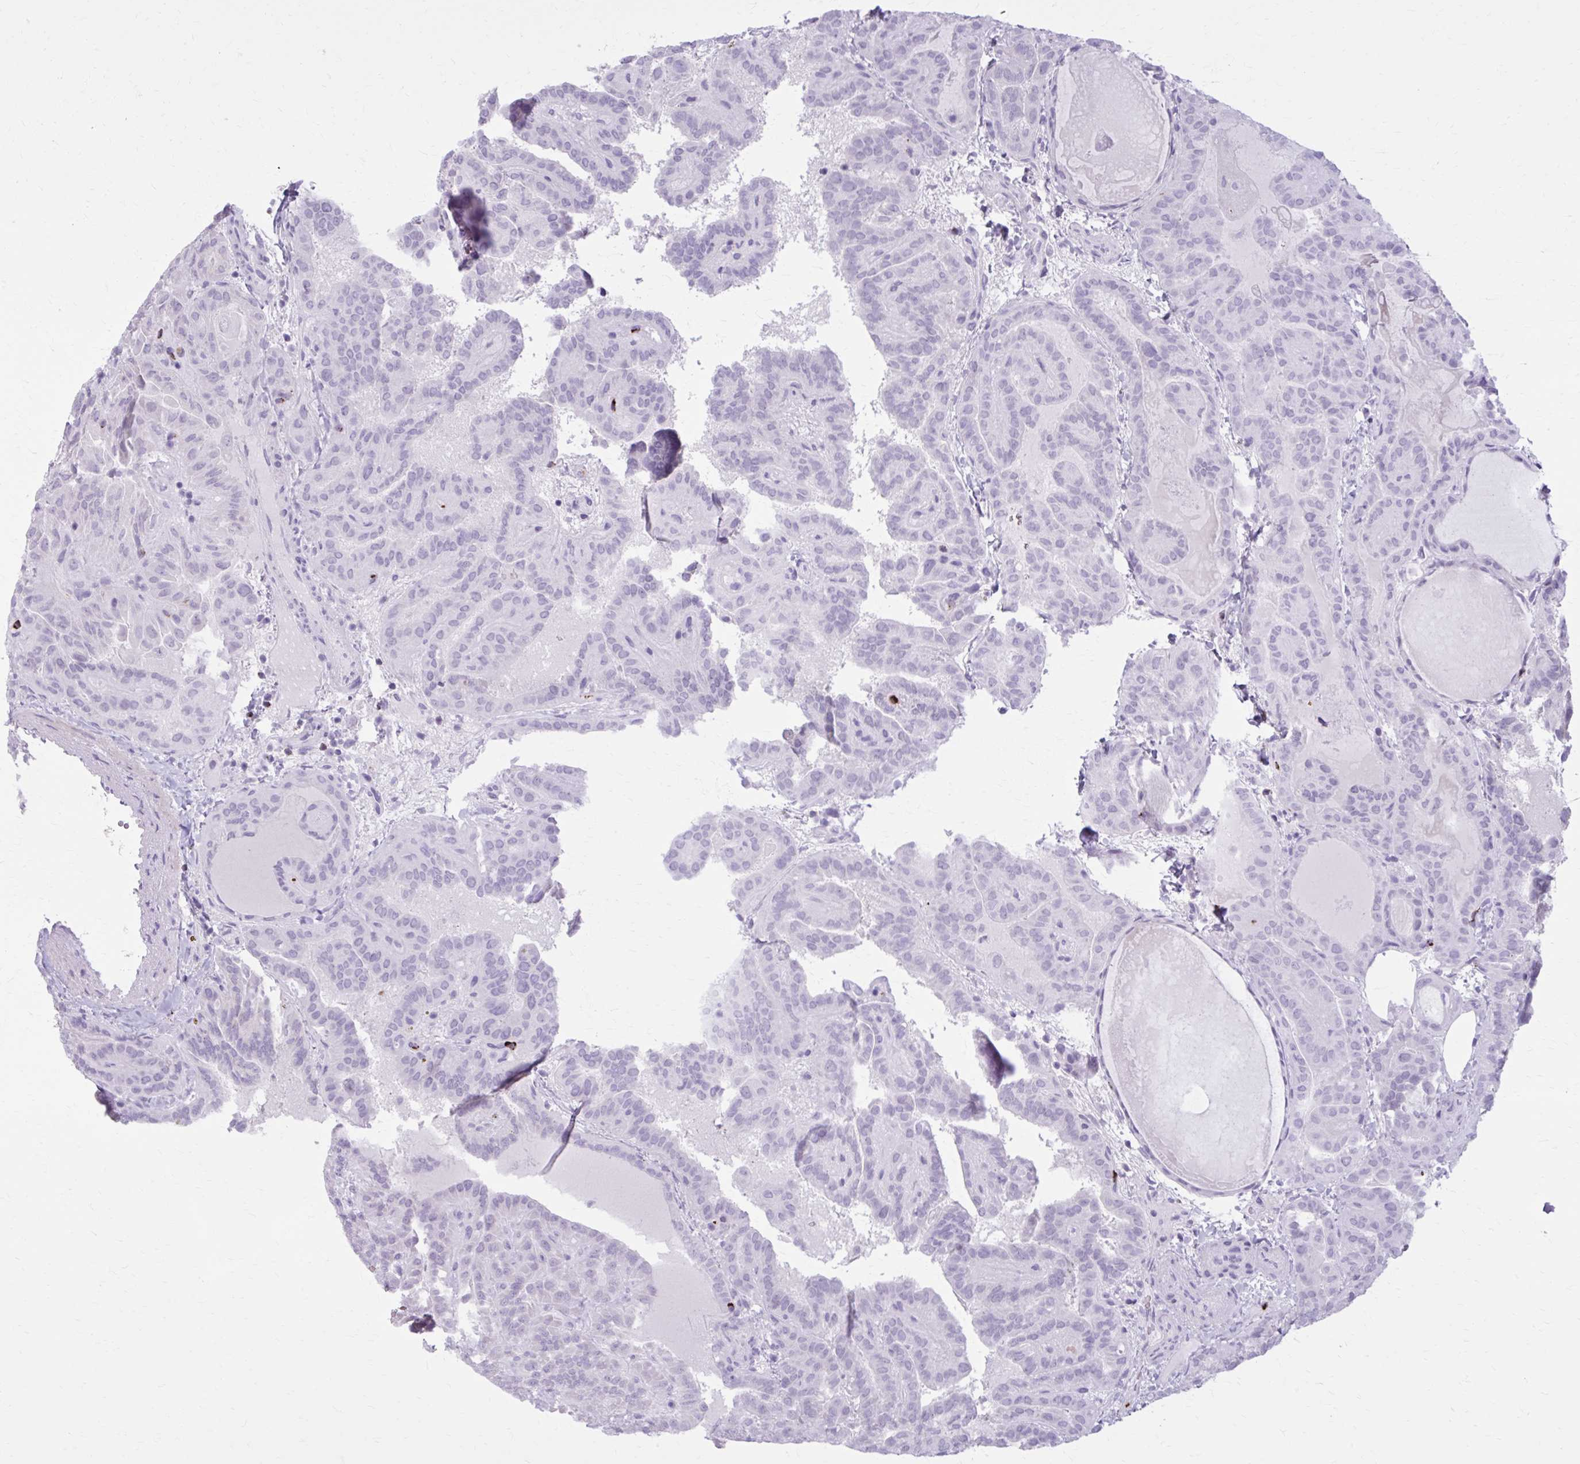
{"staining": {"intensity": "negative", "quantity": "none", "location": "none"}, "tissue": "thyroid cancer", "cell_type": "Tumor cells", "image_type": "cancer", "snomed": [{"axis": "morphology", "description": "Papillary adenocarcinoma, NOS"}, {"axis": "topography", "description": "Thyroid gland"}], "caption": "Thyroid papillary adenocarcinoma was stained to show a protein in brown. There is no significant expression in tumor cells.", "gene": "OR4B1", "patient": {"sex": "female", "age": 46}}